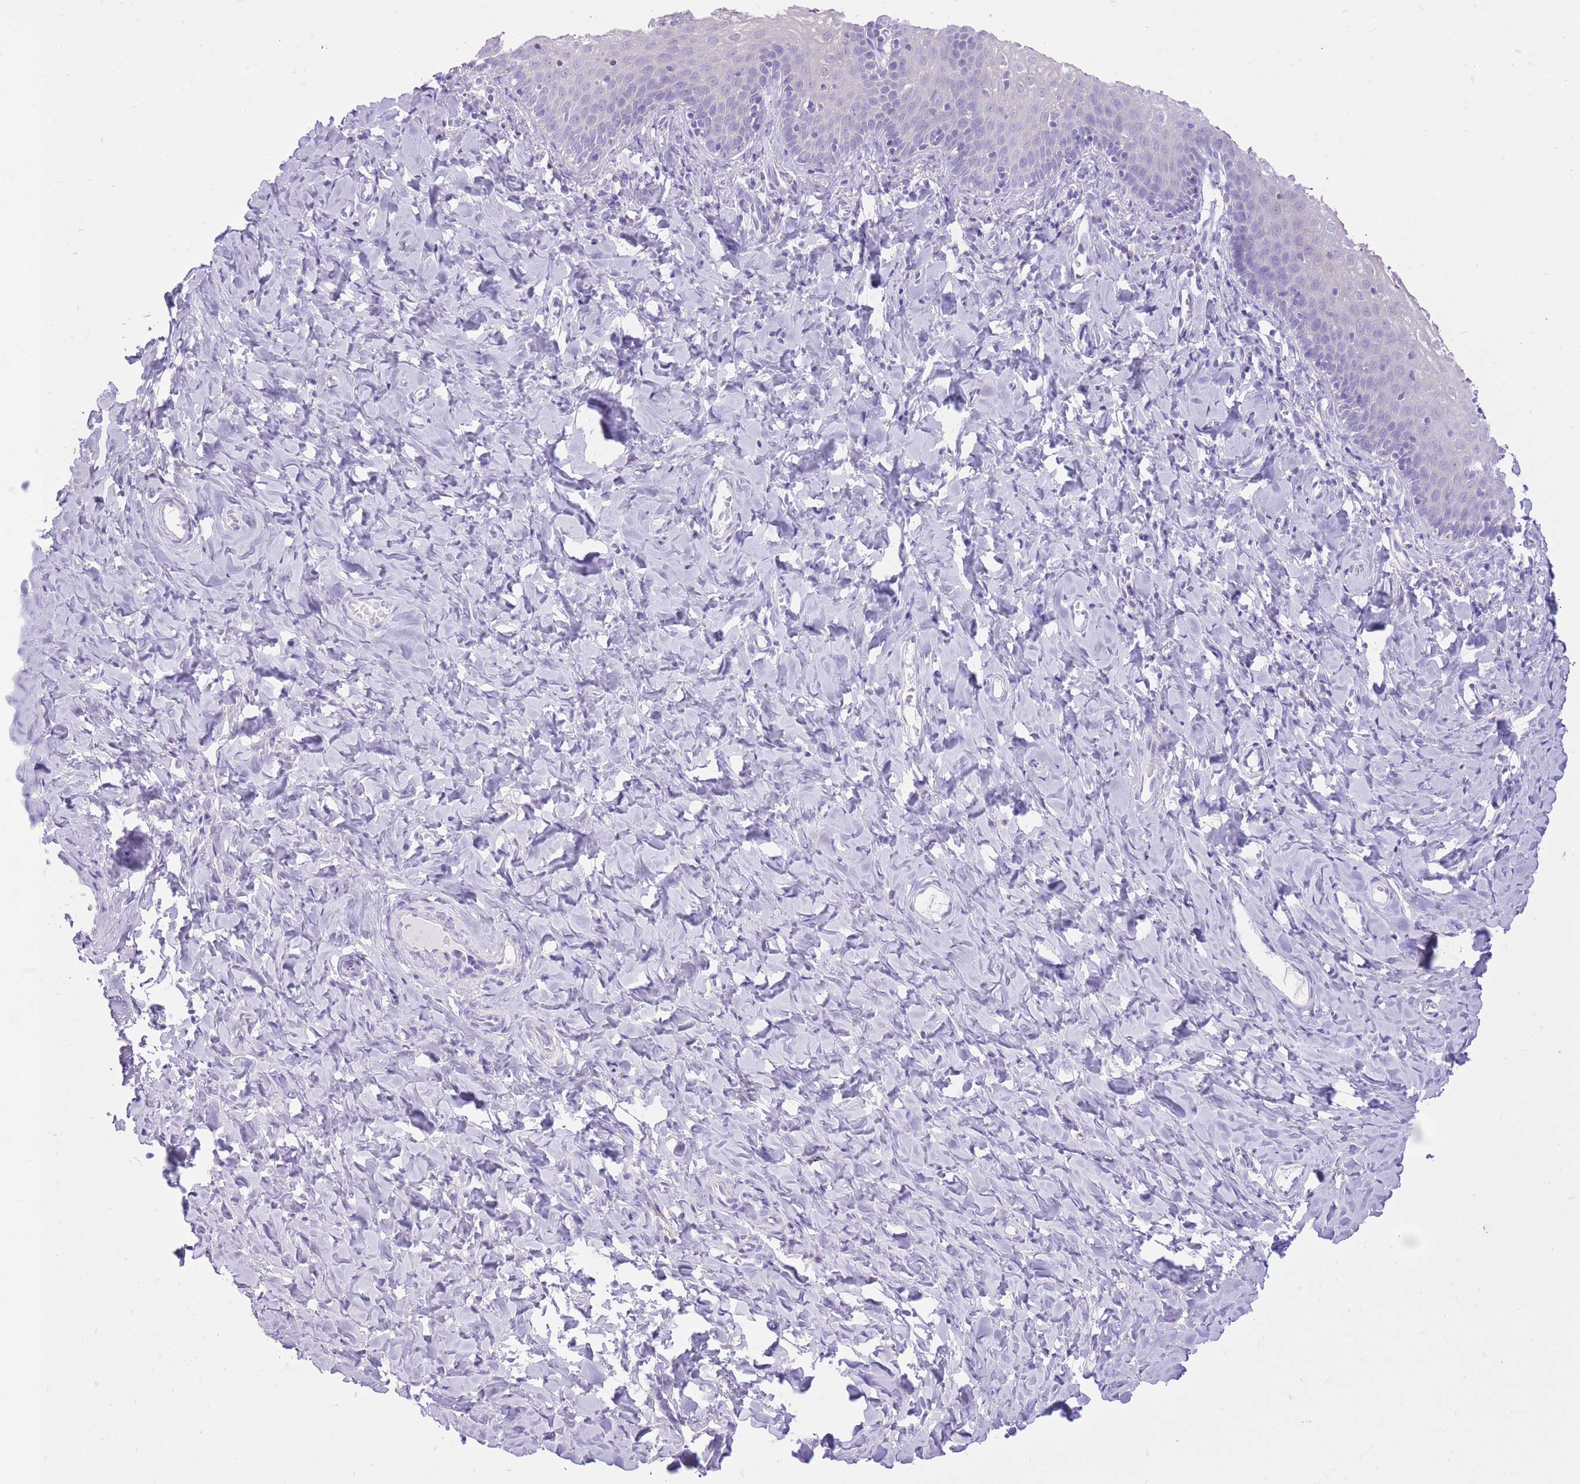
{"staining": {"intensity": "negative", "quantity": "none", "location": "none"}, "tissue": "vagina", "cell_type": "Squamous epithelial cells", "image_type": "normal", "snomed": [{"axis": "morphology", "description": "Normal tissue, NOS"}, {"axis": "topography", "description": "Vagina"}], "caption": "DAB immunohistochemical staining of normal vagina exhibits no significant positivity in squamous epithelial cells.", "gene": "SLC4A4", "patient": {"sex": "female", "age": 60}}